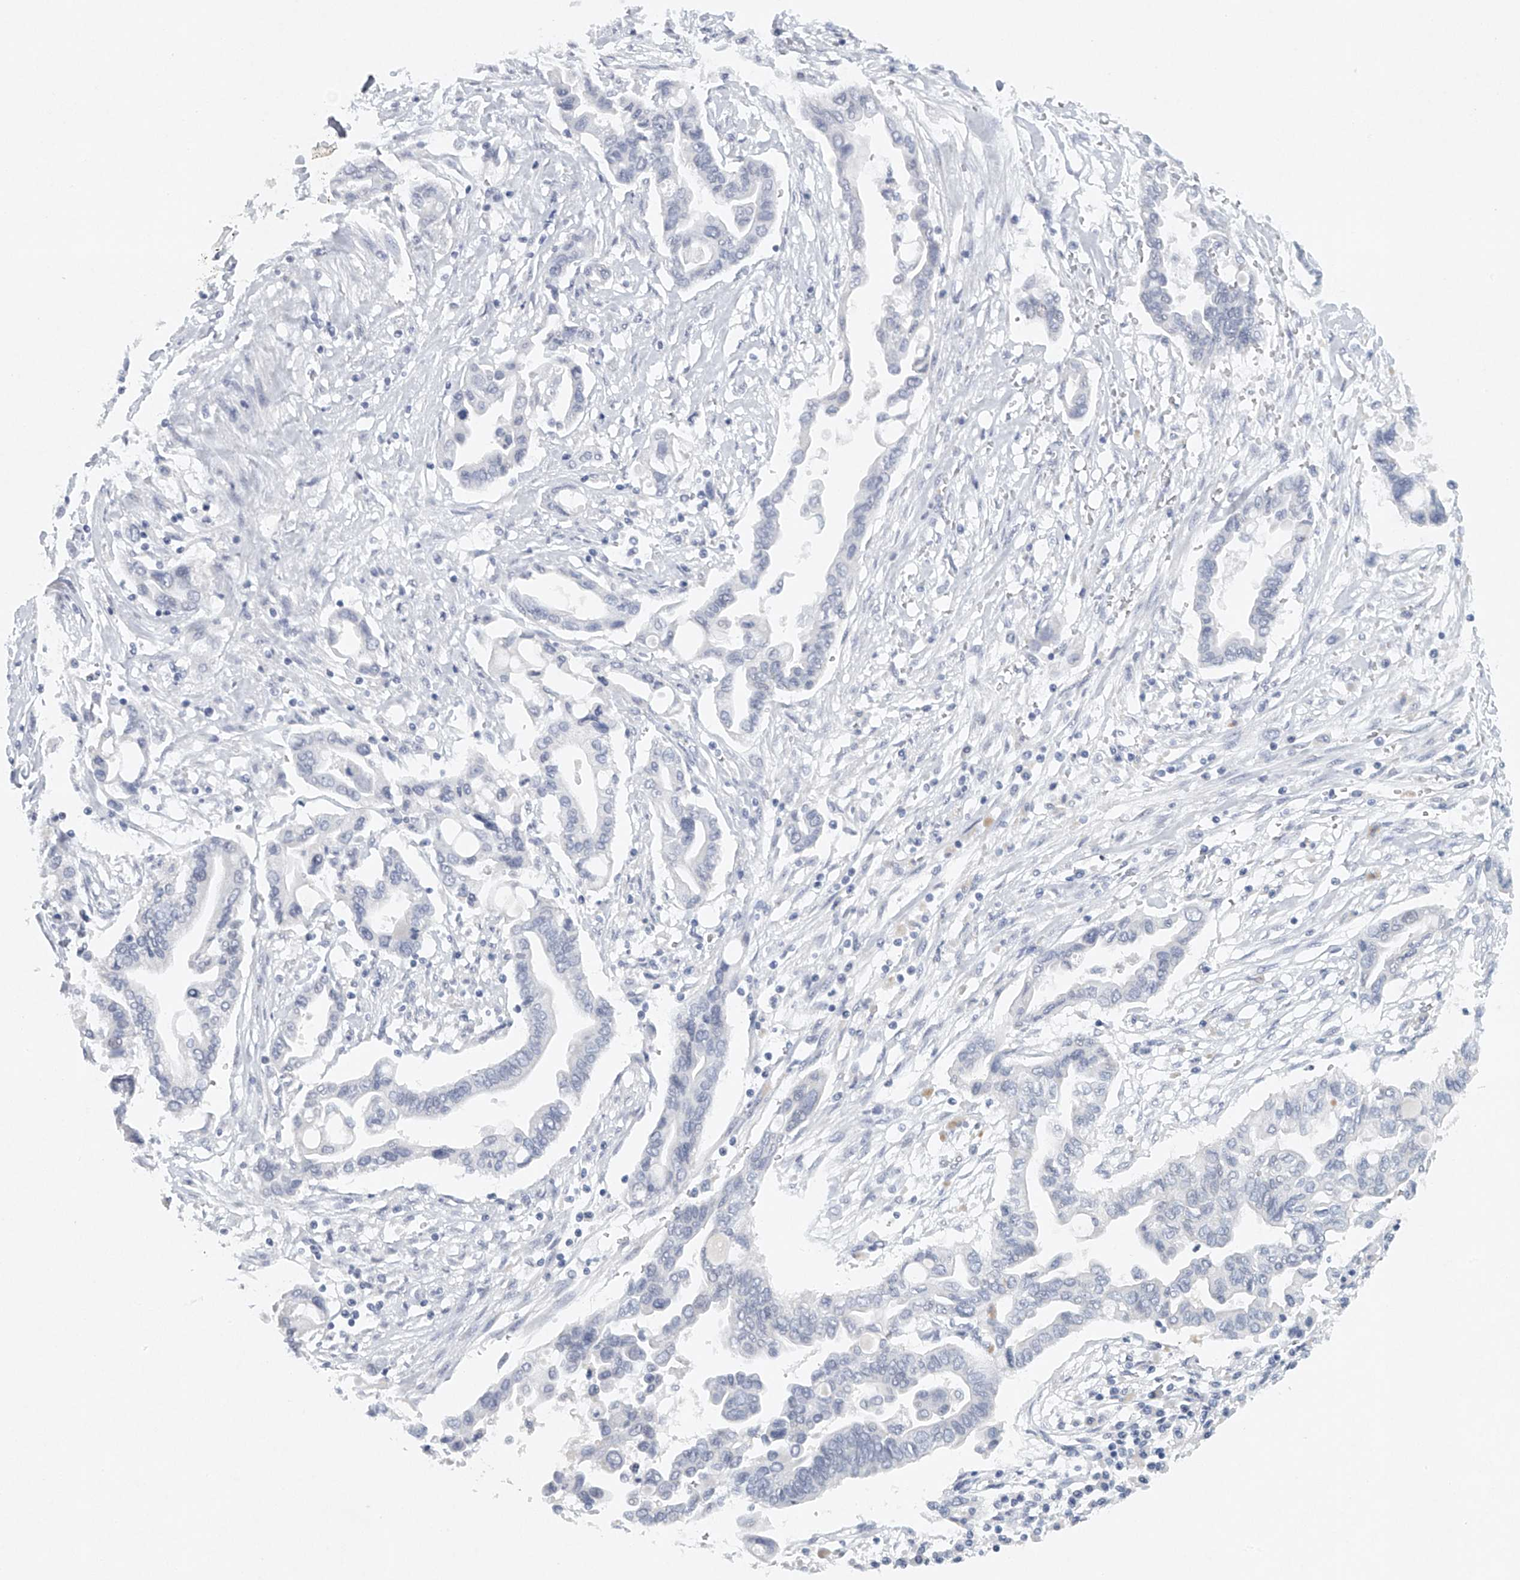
{"staining": {"intensity": "negative", "quantity": "none", "location": "none"}, "tissue": "pancreatic cancer", "cell_type": "Tumor cells", "image_type": "cancer", "snomed": [{"axis": "morphology", "description": "Adenocarcinoma, NOS"}, {"axis": "topography", "description": "Pancreas"}], "caption": "IHC histopathology image of pancreatic cancer (adenocarcinoma) stained for a protein (brown), which displays no positivity in tumor cells. (Immunohistochemistry, brightfield microscopy, high magnification).", "gene": "FAT2", "patient": {"sex": "female", "age": 57}}